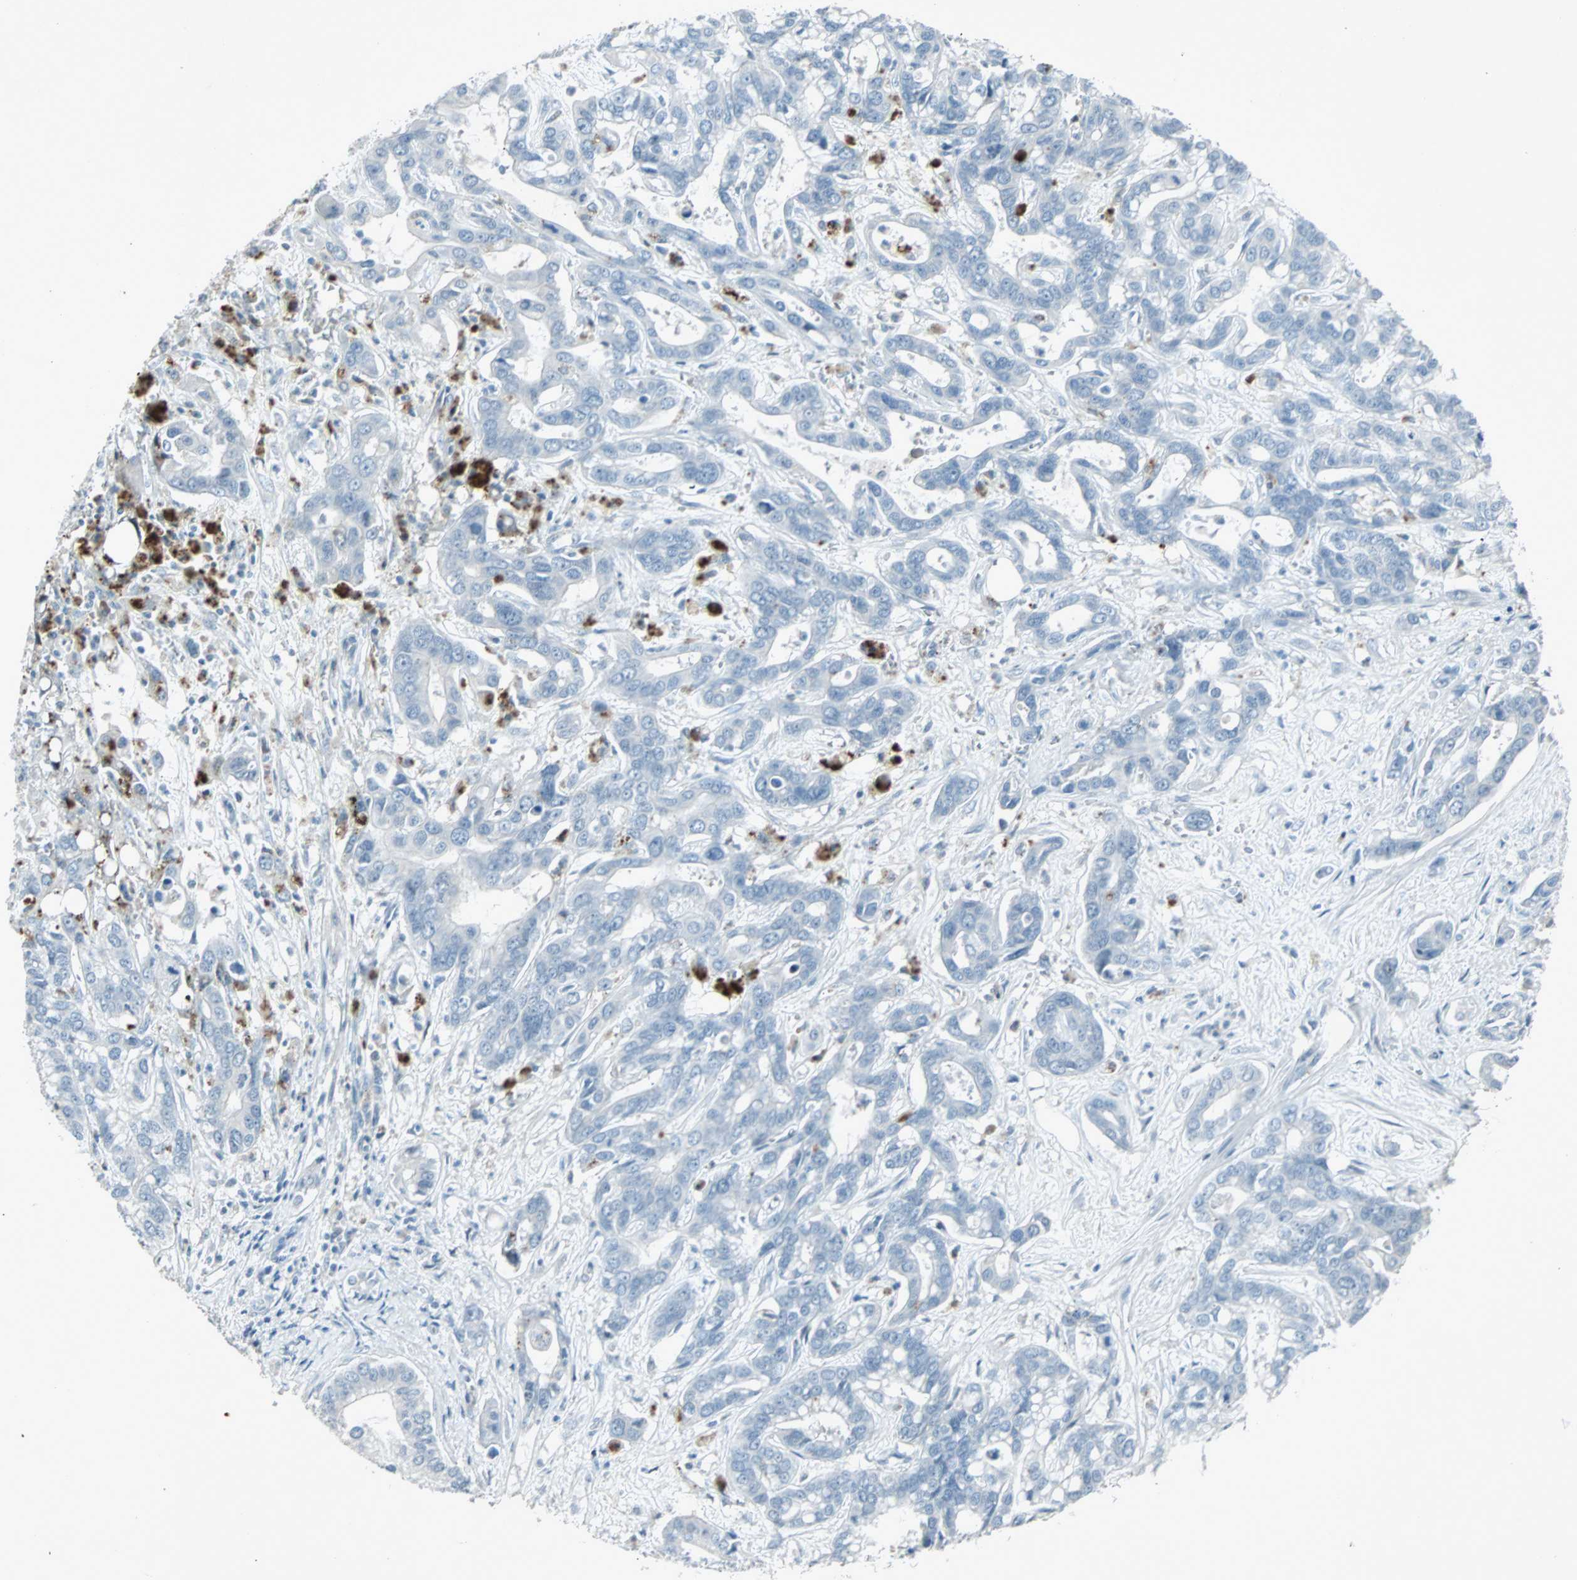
{"staining": {"intensity": "negative", "quantity": "none", "location": "none"}, "tissue": "liver cancer", "cell_type": "Tumor cells", "image_type": "cancer", "snomed": [{"axis": "morphology", "description": "Cholangiocarcinoma"}, {"axis": "topography", "description": "Liver"}], "caption": "The IHC micrograph has no significant positivity in tumor cells of cholangiocarcinoma (liver) tissue.", "gene": "LANCL3", "patient": {"sex": "female", "age": 65}}